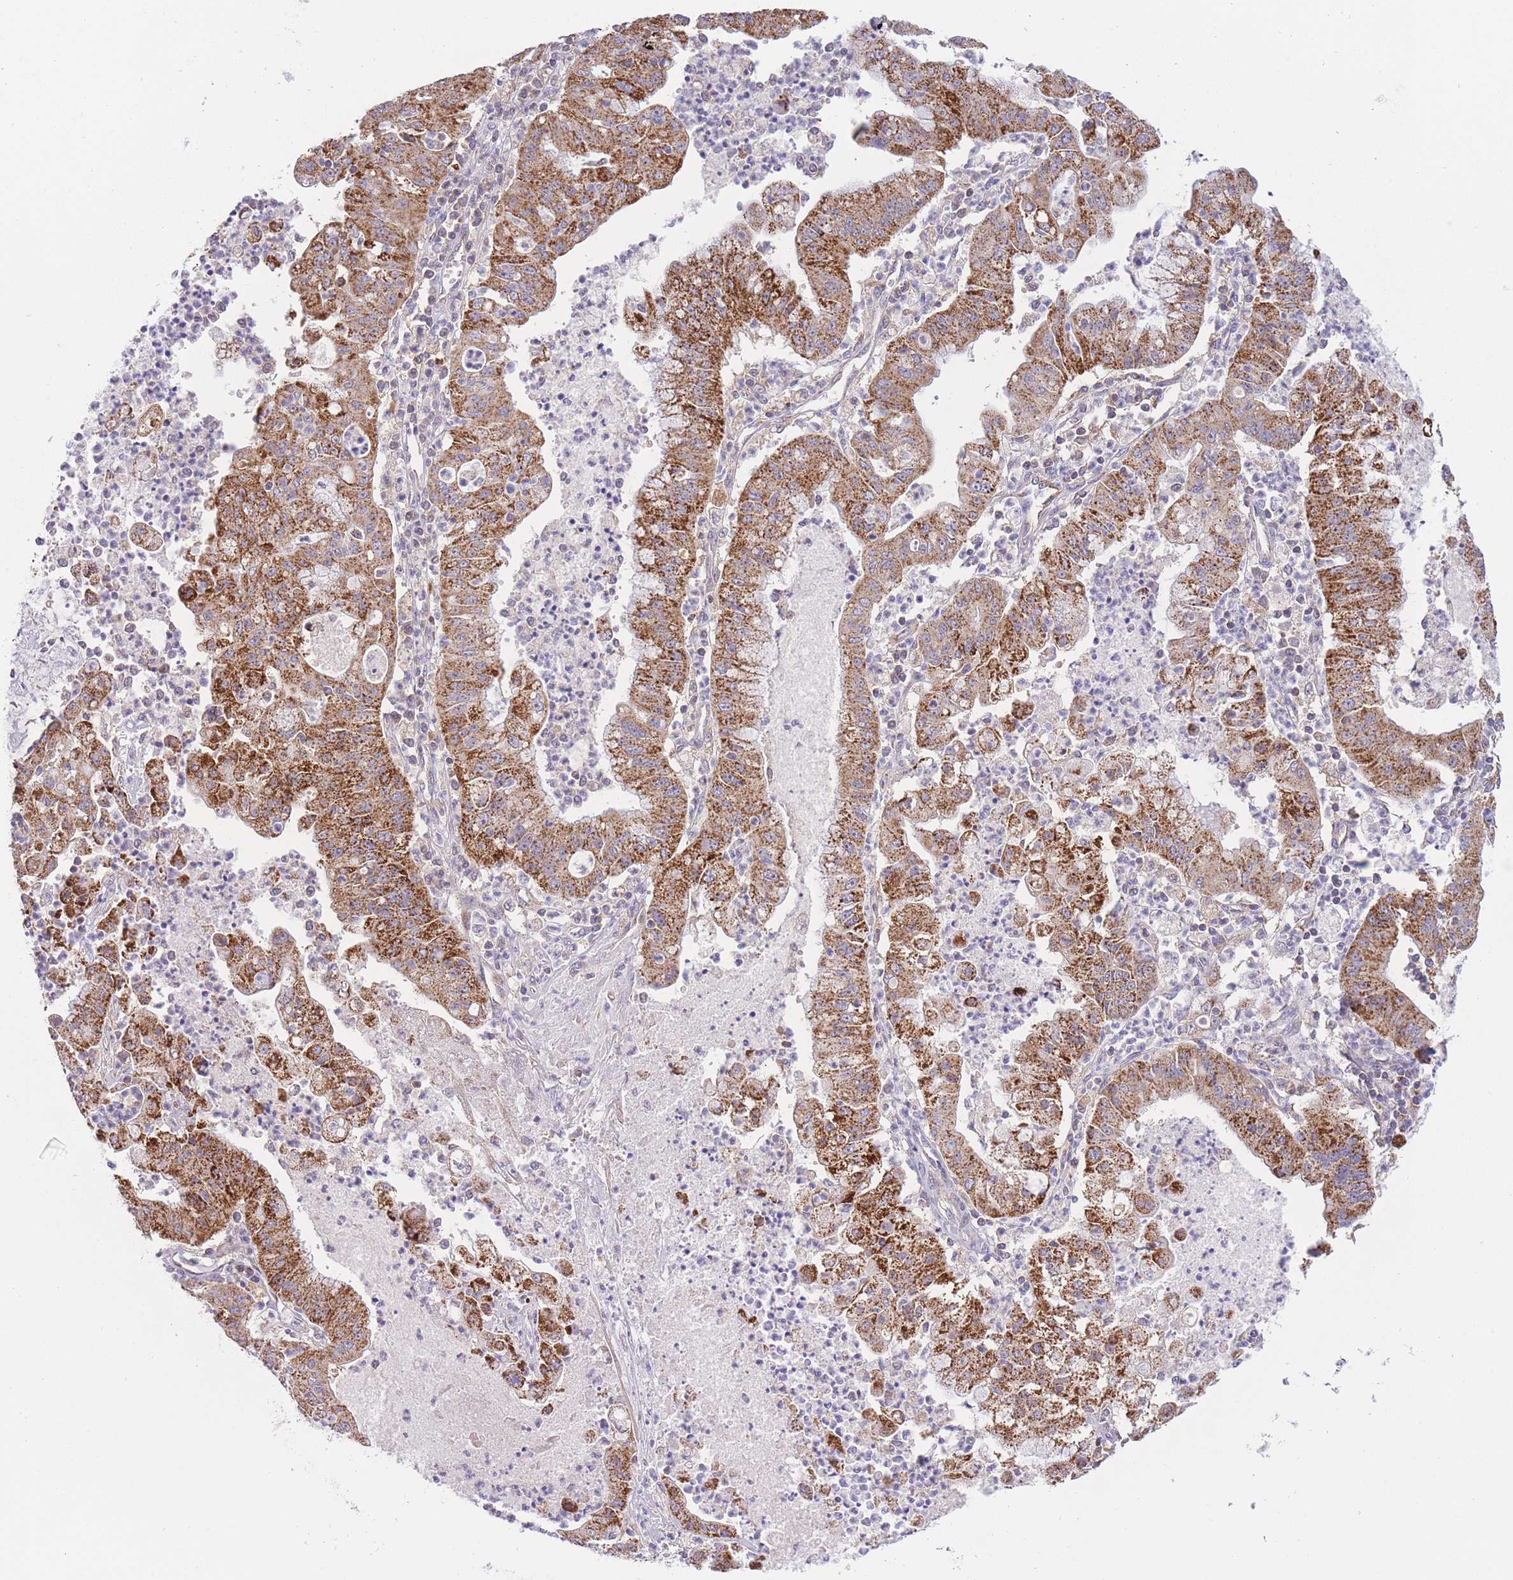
{"staining": {"intensity": "strong", "quantity": ">75%", "location": "cytoplasmic/membranous"}, "tissue": "ovarian cancer", "cell_type": "Tumor cells", "image_type": "cancer", "snomed": [{"axis": "morphology", "description": "Cystadenocarcinoma, mucinous, NOS"}, {"axis": "topography", "description": "Ovary"}], "caption": "Mucinous cystadenocarcinoma (ovarian) stained with a protein marker shows strong staining in tumor cells.", "gene": "SLC25A42", "patient": {"sex": "female", "age": 70}}